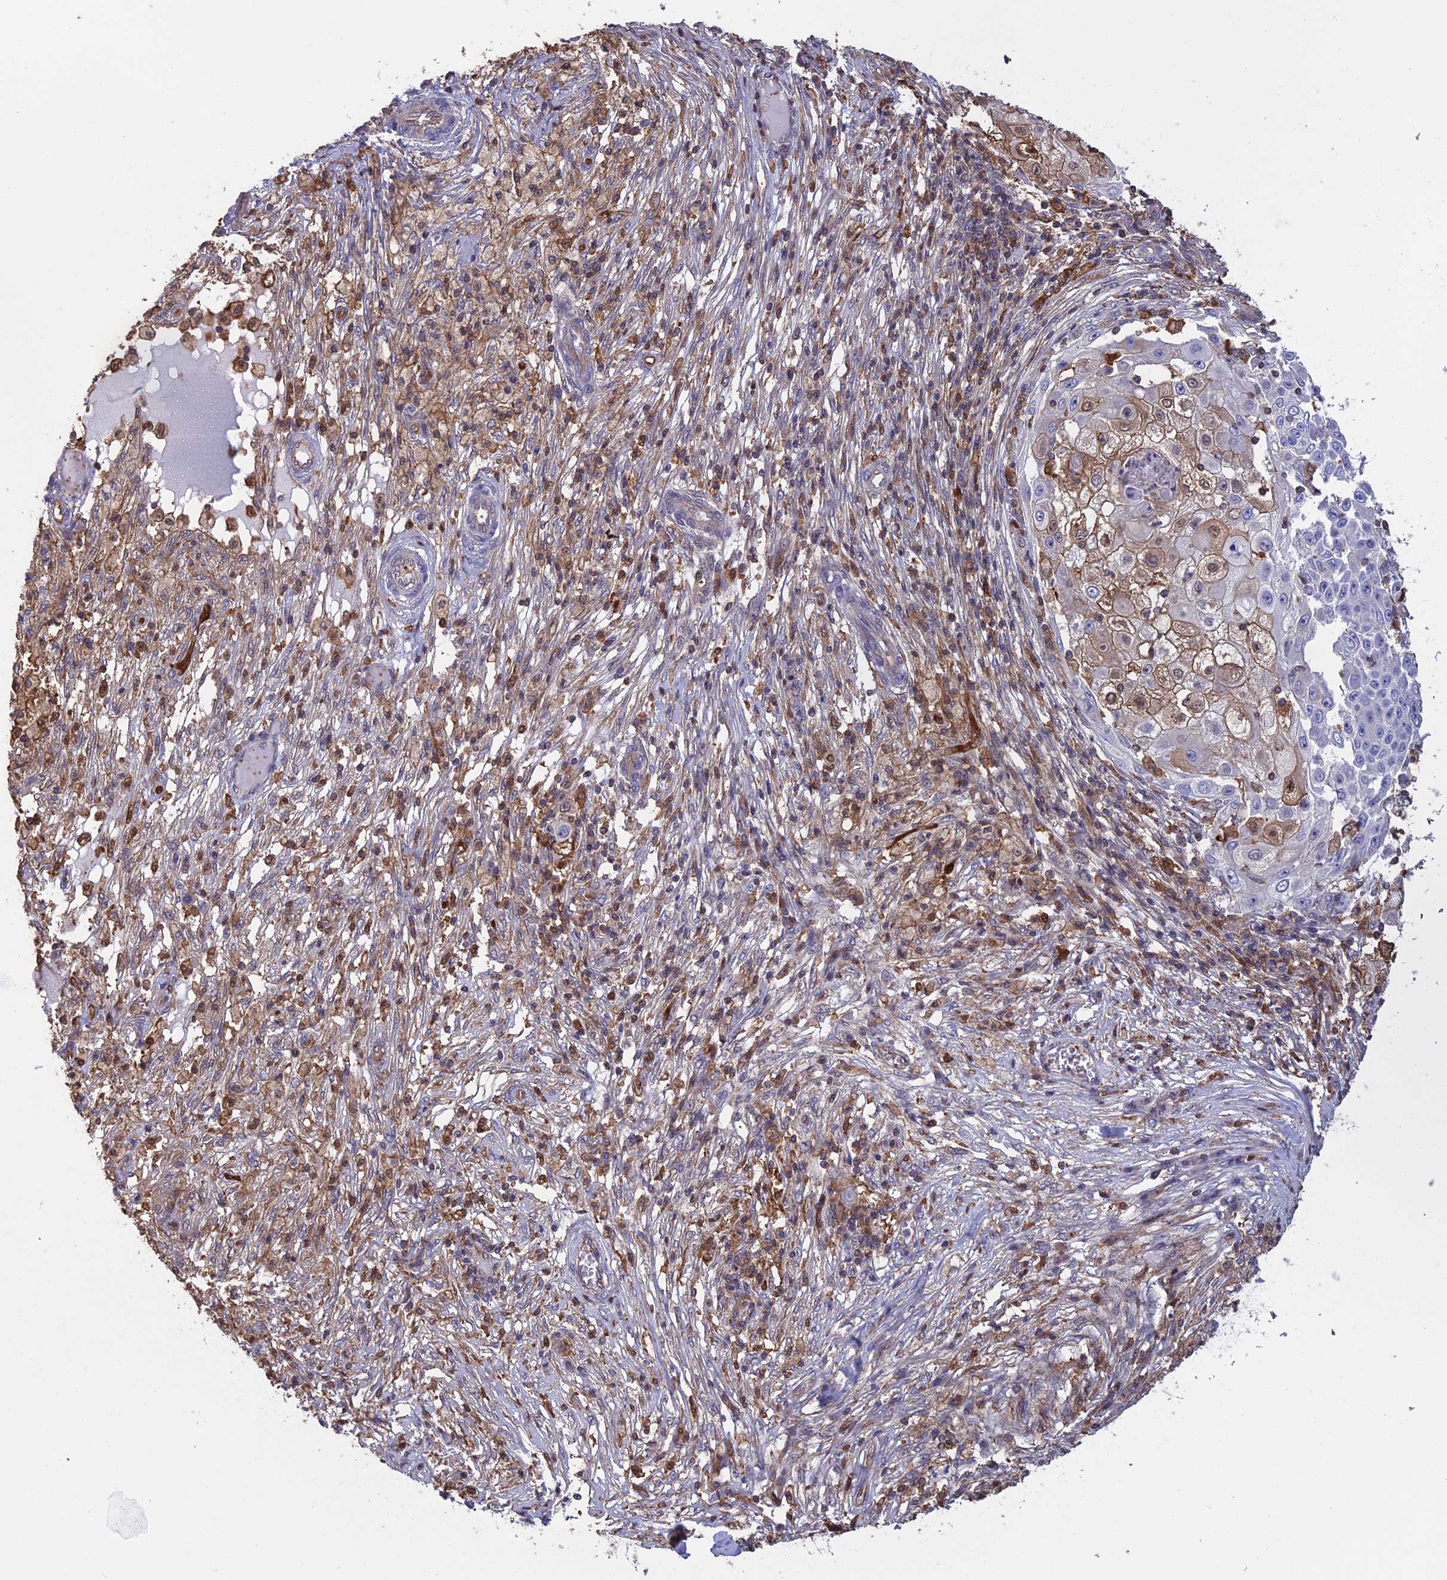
{"staining": {"intensity": "negative", "quantity": "none", "location": "none"}, "tissue": "ovarian cancer", "cell_type": "Tumor cells", "image_type": "cancer", "snomed": [{"axis": "morphology", "description": "Carcinoma, endometroid"}, {"axis": "topography", "description": "Ovary"}], "caption": "Immunohistochemical staining of human ovarian cancer (endometroid carcinoma) demonstrates no significant staining in tumor cells.", "gene": "ARHGAP18", "patient": {"sex": "female", "age": 42}}